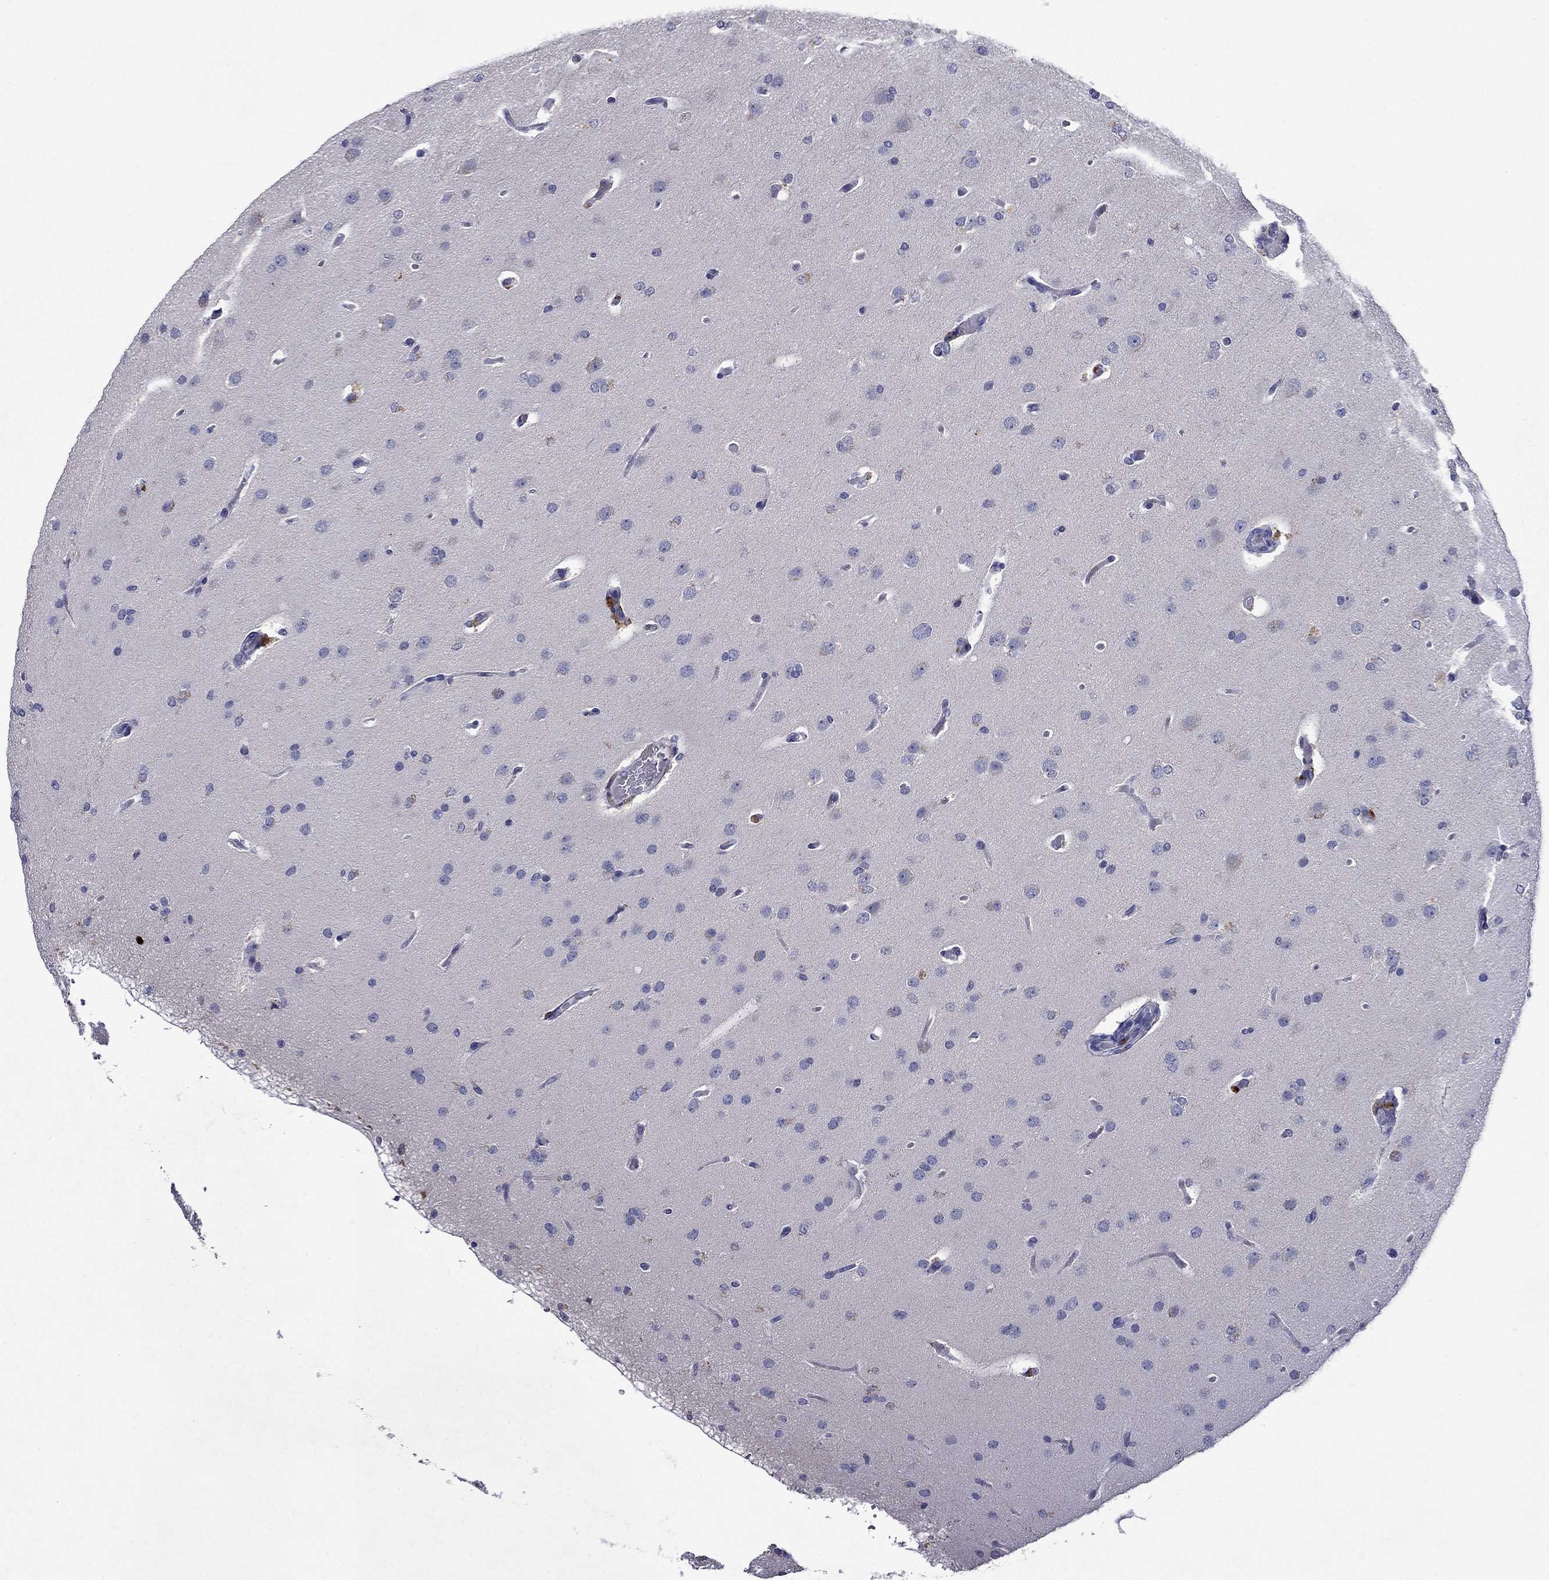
{"staining": {"intensity": "negative", "quantity": "none", "location": "none"}, "tissue": "glioma", "cell_type": "Tumor cells", "image_type": "cancer", "snomed": [{"axis": "morphology", "description": "Glioma, malignant, Low grade"}, {"axis": "topography", "description": "Brain"}], "caption": "Tumor cells are negative for protein expression in human glioma.", "gene": "IRF5", "patient": {"sex": "male", "age": 41}}